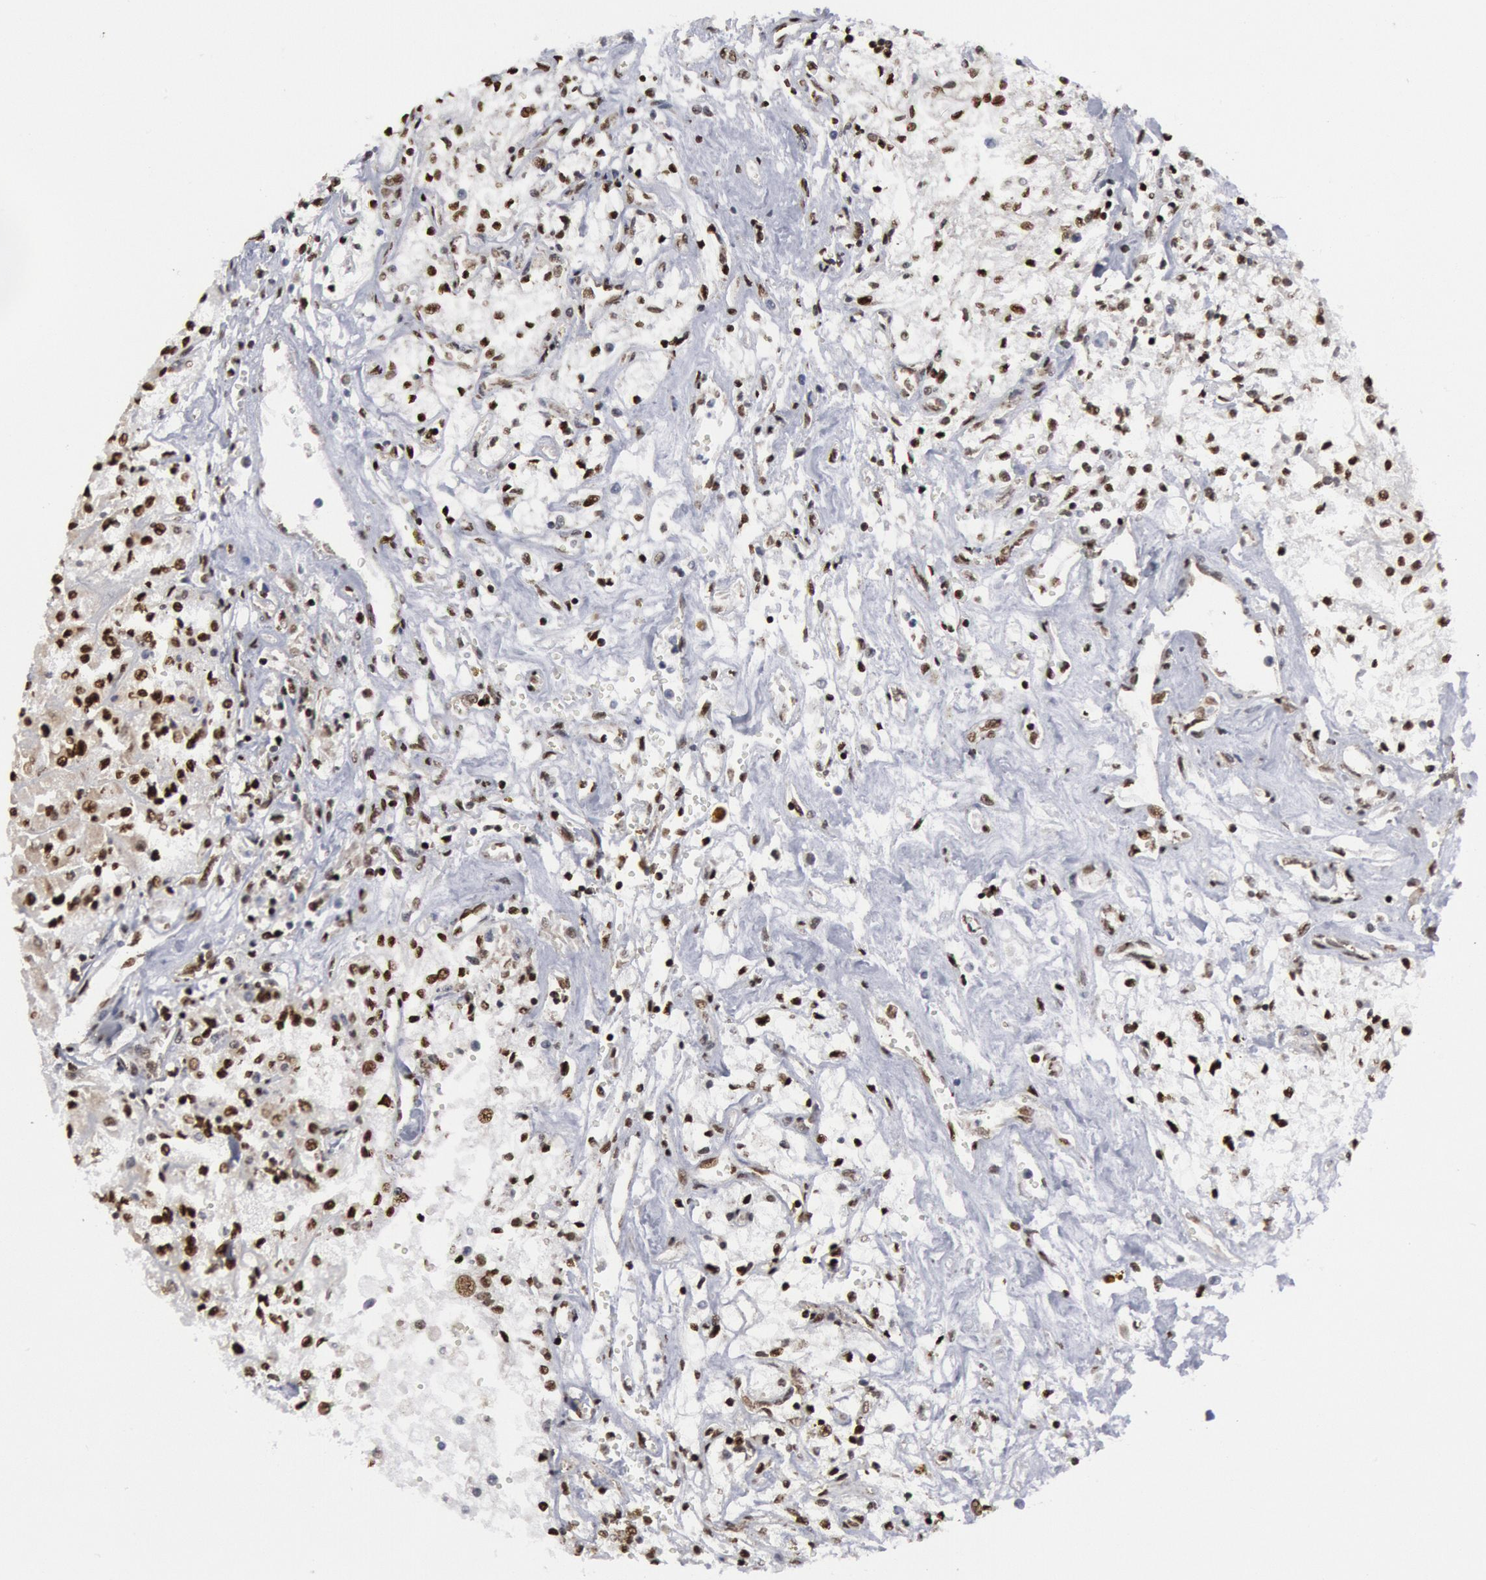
{"staining": {"intensity": "moderate", "quantity": "25%-75%", "location": "nuclear"}, "tissue": "renal cancer", "cell_type": "Tumor cells", "image_type": "cancer", "snomed": [{"axis": "morphology", "description": "Adenocarcinoma, NOS"}, {"axis": "topography", "description": "Kidney"}], "caption": "Immunohistochemical staining of human adenocarcinoma (renal) shows medium levels of moderate nuclear expression in about 25%-75% of tumor cells. The staining was performed using DAB (3,3'-diaminobenzidine) to visualize the protein expression in brown, while the nuclei were stained in blue with hematoxylin (Magnification: 20x).", "gene": "MECP2", "patient": {"sex": "male", "age": 78}}